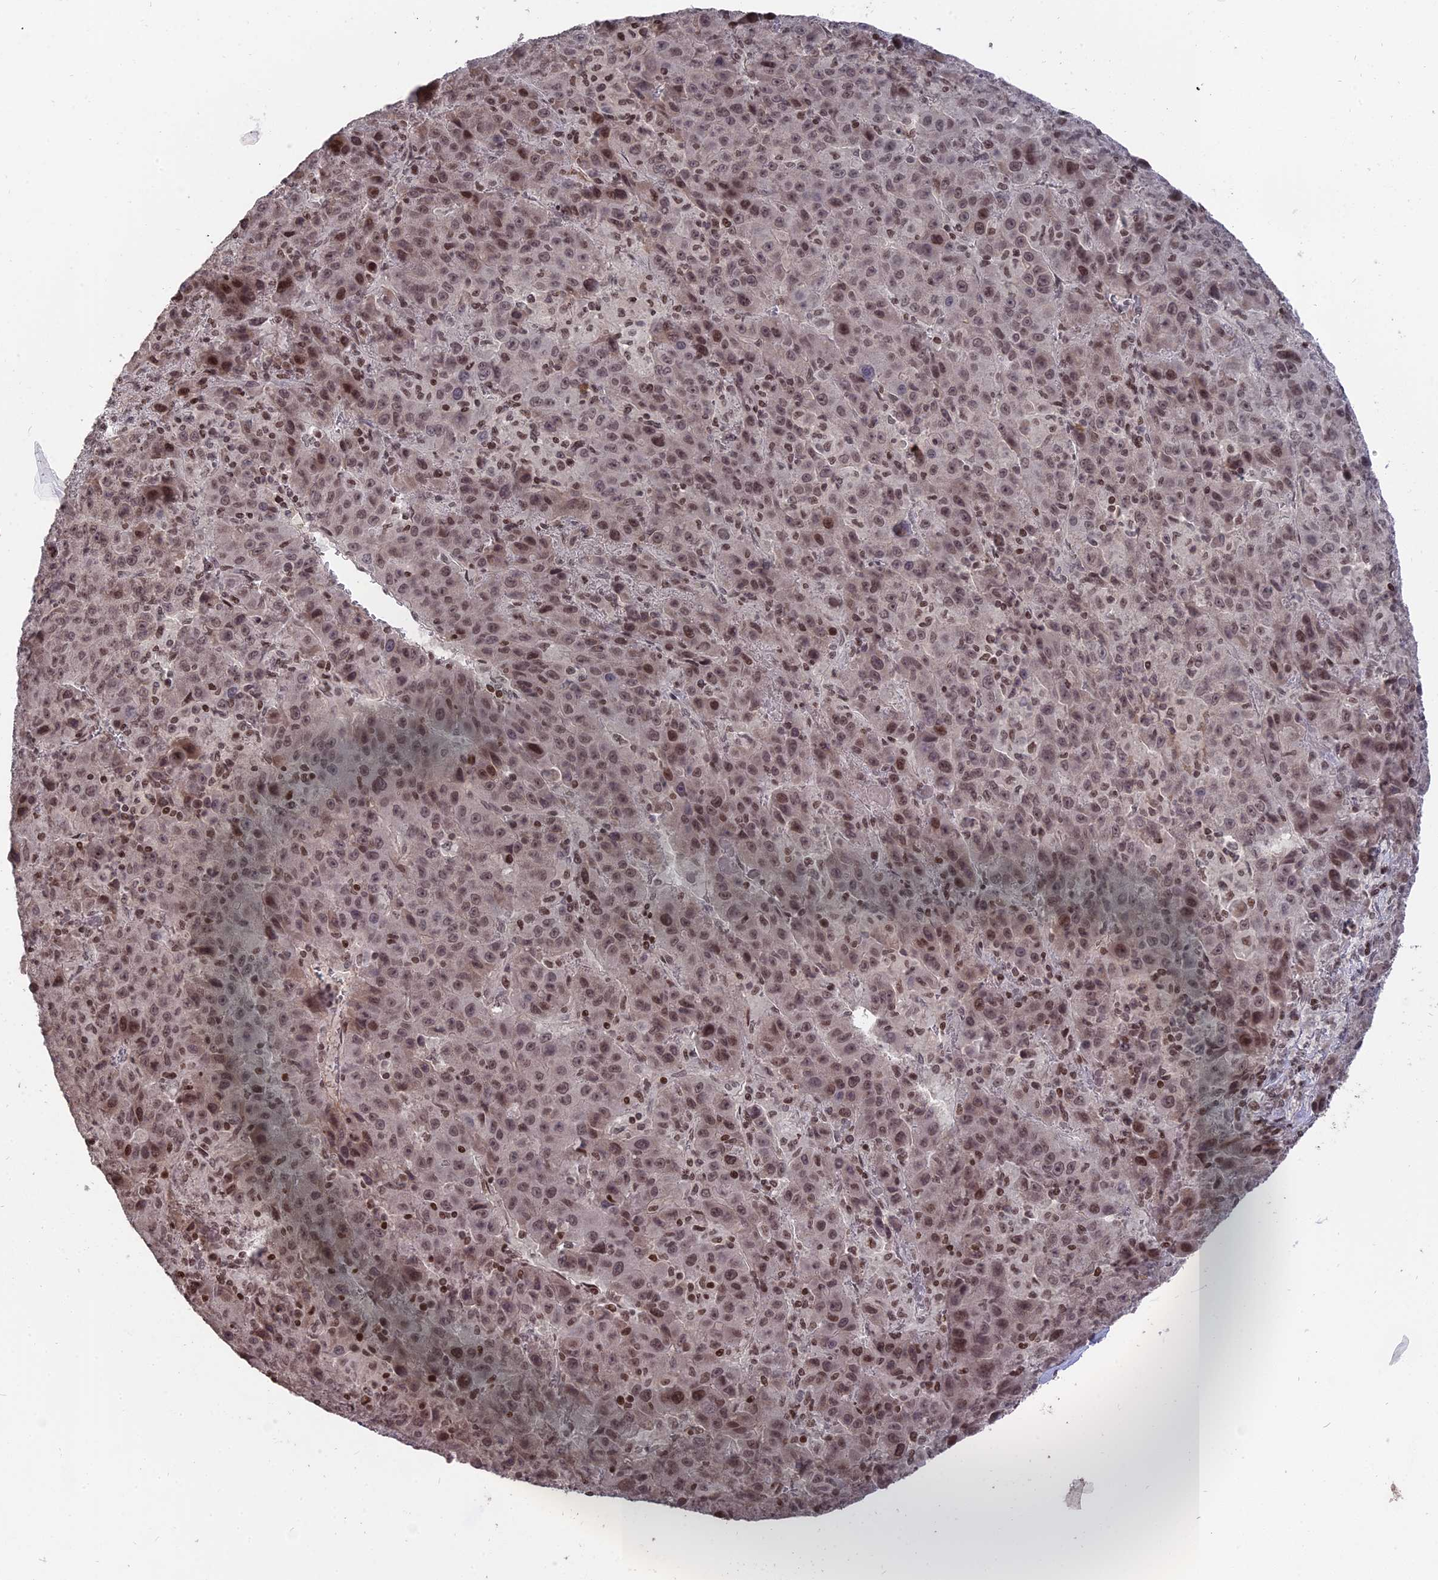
{"staining": {"intensity": "moderate", "quantity": ">75%", "location": "nuclear"}, "tissue": "liver cancer", "cell_type": "Tumor cells", "image_type": "cancer", "snomed": [{"axis": "morphology", "description": "Carcinoma, Hepatocellular, NOS"}, {"axis": "topography", "description": "Liver"}], "caption": "High-magnification brightfield microscopy of liver cancer (hepatocellular carcinoma) stained with DAB (3,3'-diaminobenzidine) (brown) and counterstained with hematoxylin (blue). tumor cells exhibit moderate nuclear positivity is identified in about>75% of cells.", "gene": "NR1H3", "patient": {"sex": "female", "age": 53}}